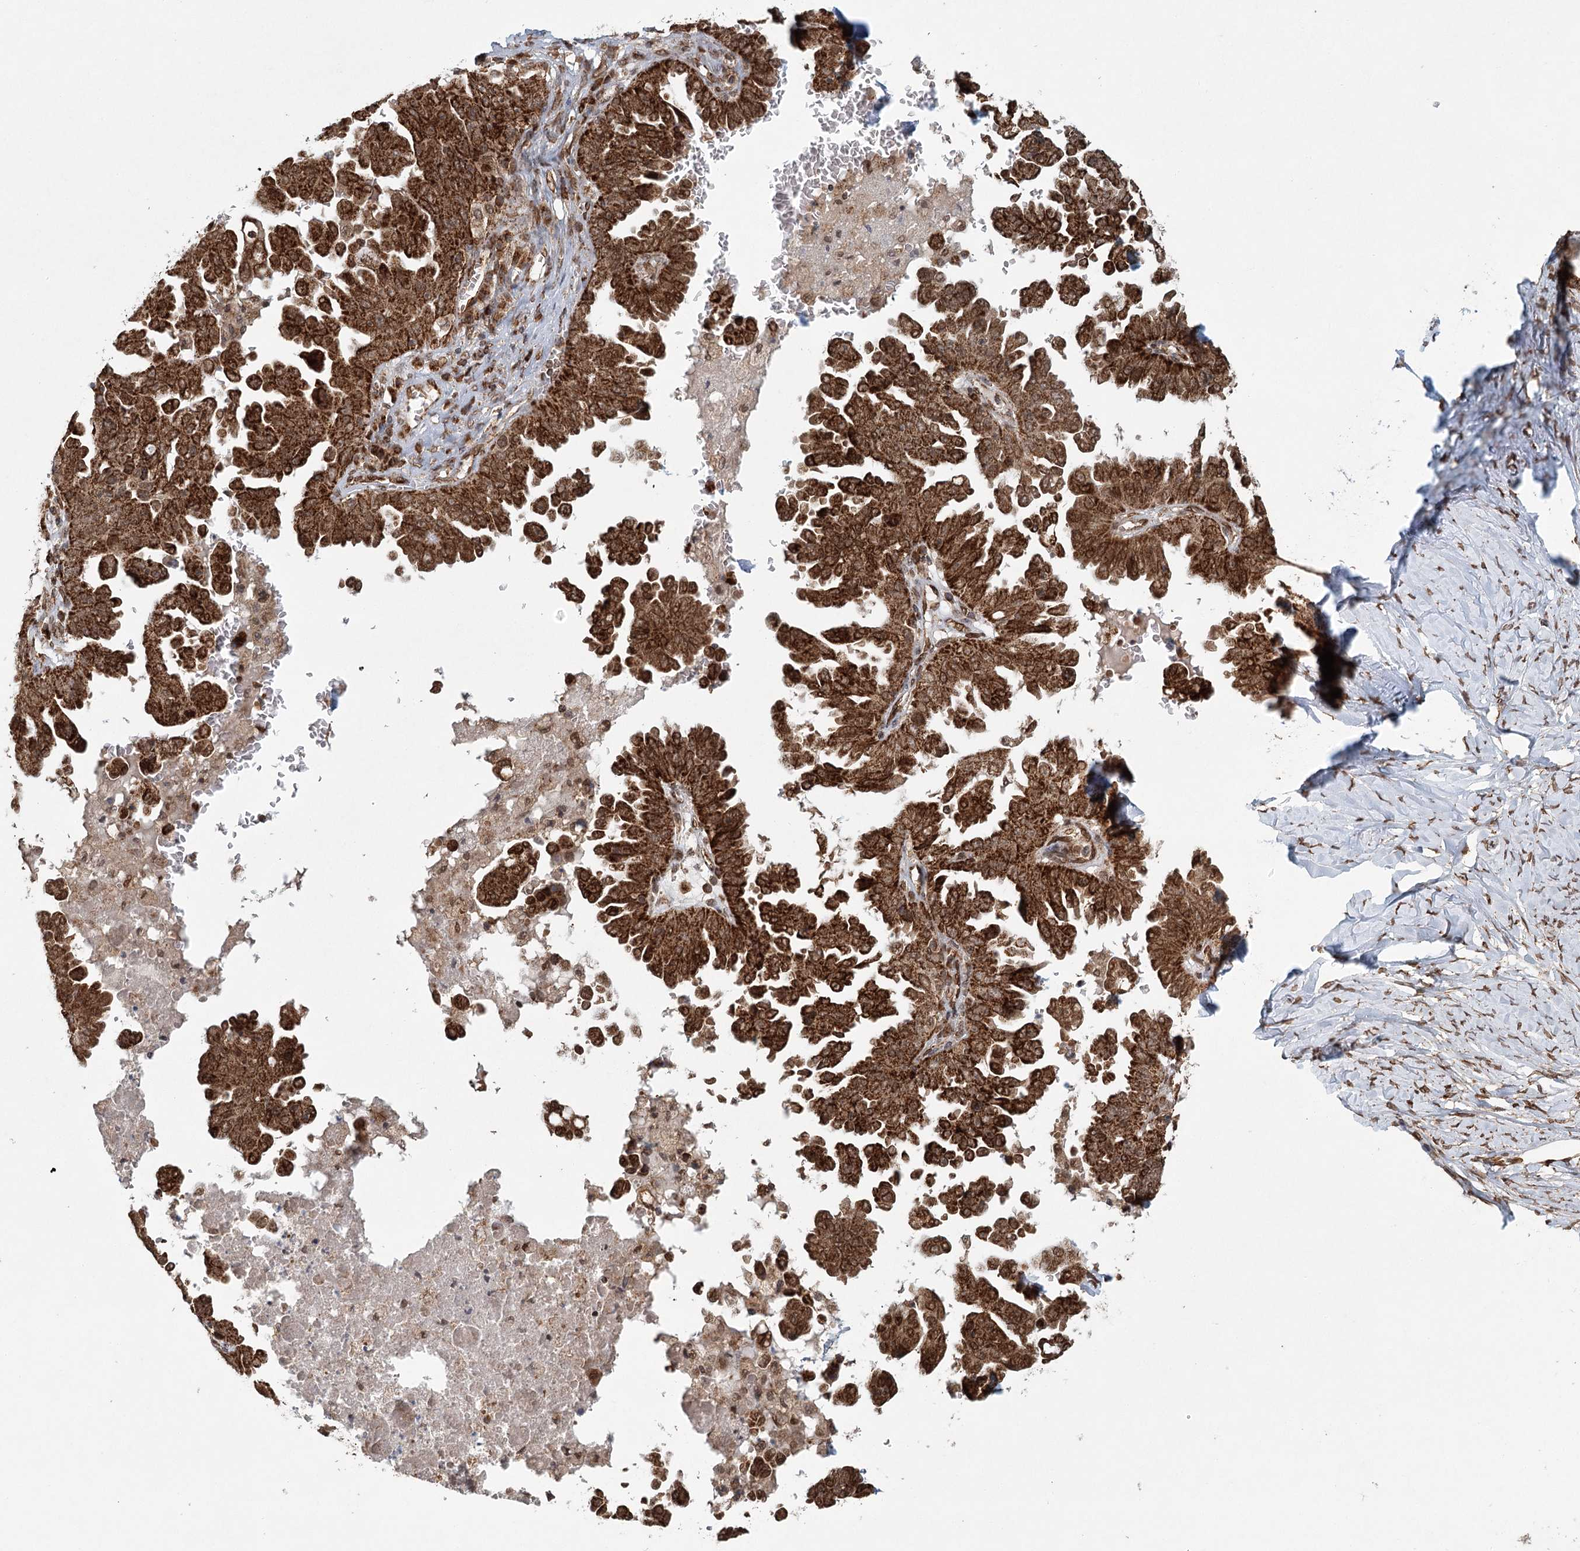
{"staining": {"intensity": "strong", "quantity": ">75%", "location": "cytoplasmic/membranous"}, "tissue": "ovarian cancer", "cell_type": "Tumor cells", "image_type": "cancer", "snomed": [{"axis": "morphology", "description": "Carcinoma, endometroid"}, {"axis": "topography", "description": "Ovary"}], "caption": "Ovarian endometroid carcinoma stained with a protein marker demonstrates strong staining in tumor cells.", "gene": "BCKDHA", "patient": {"sex": "female", "age": 62}}